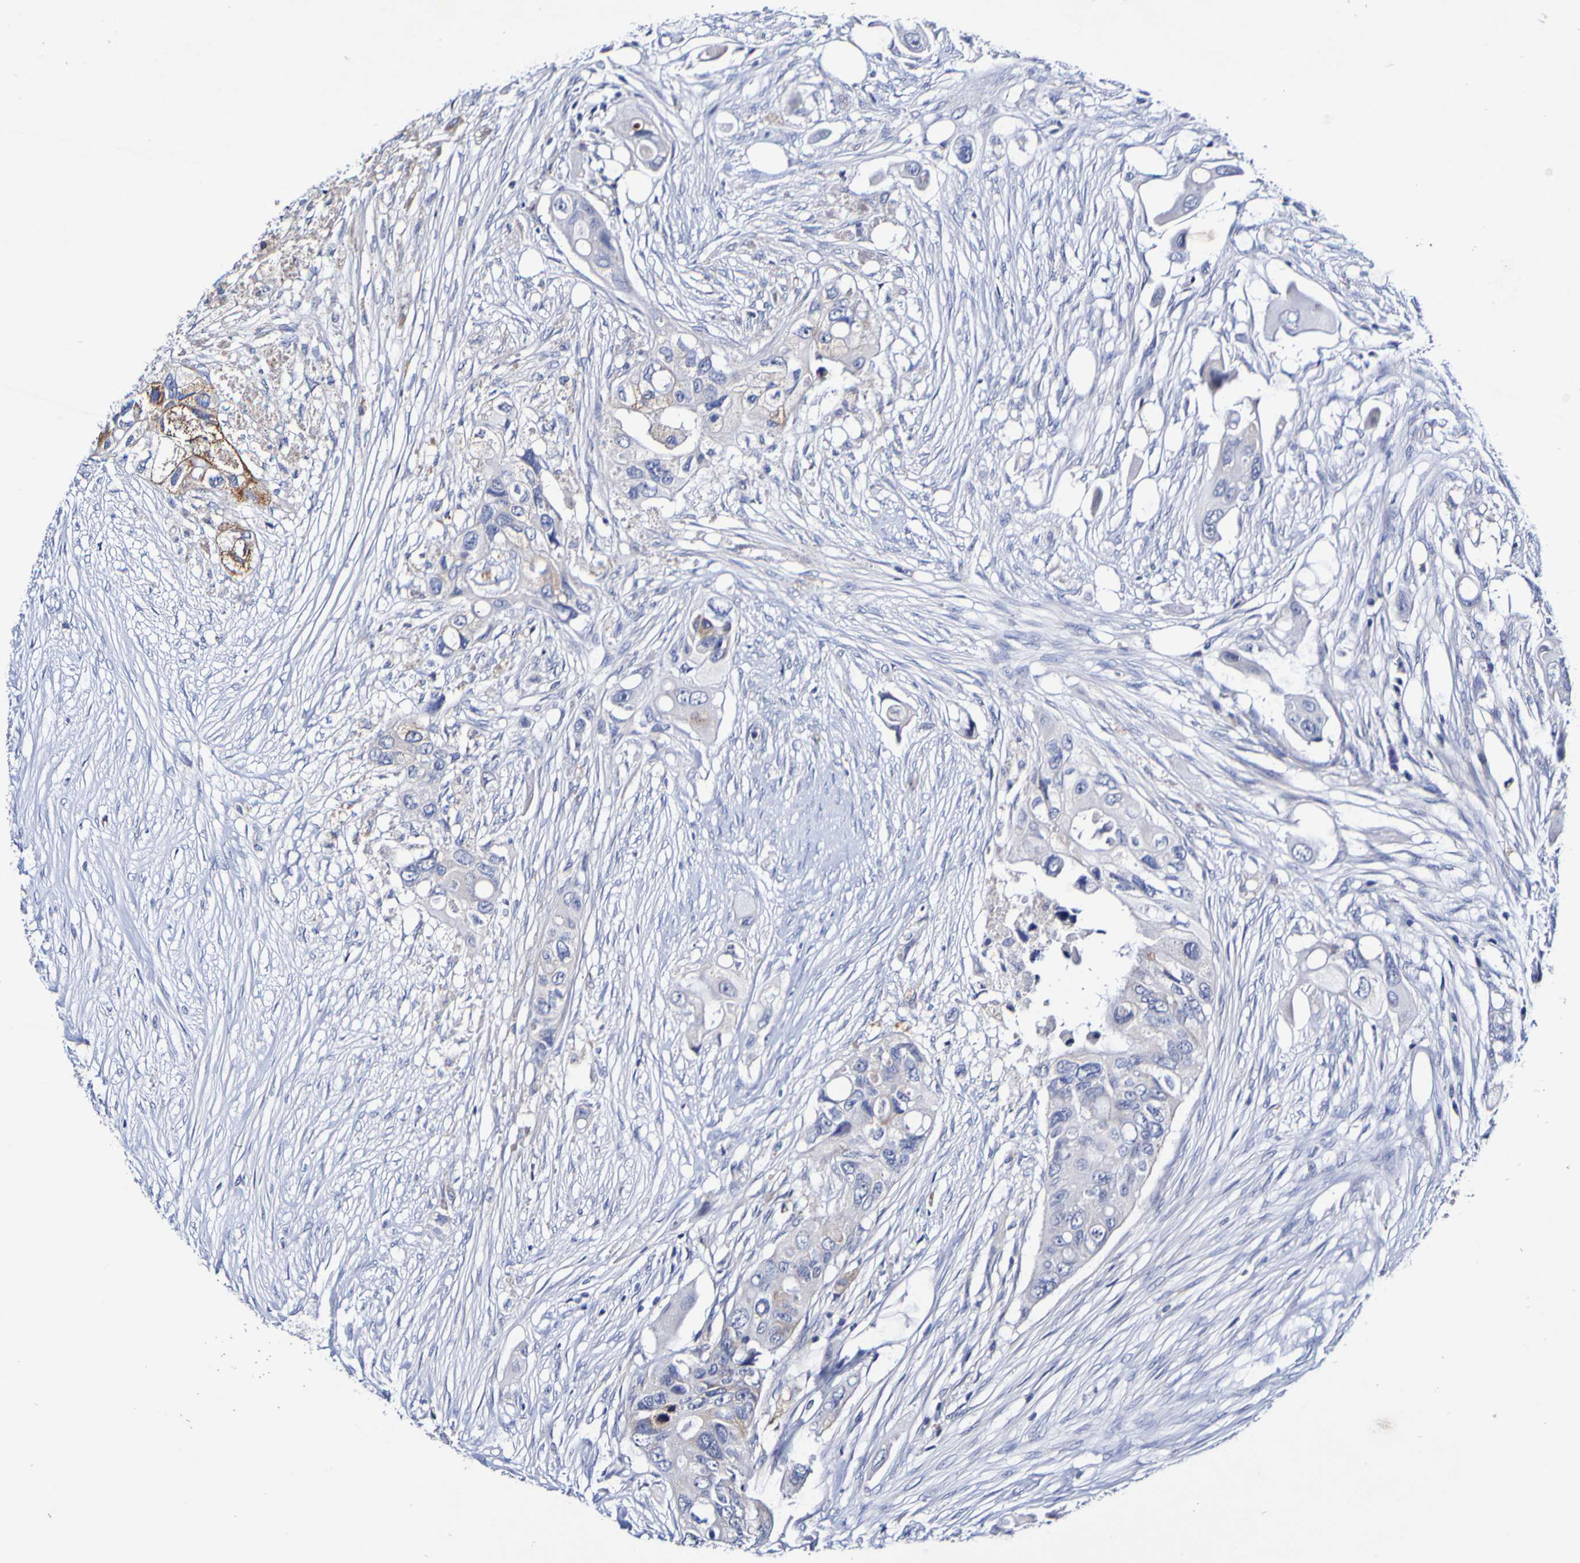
{"staining": {"intensity": "weak", "quantity": "<25%", "location": "cytoplasmic/membranous"}, "tissue": "colorectal cancer", "cell_type": "Tumor cells", "image_type": "cancer", "snomed": [{"axis": "morphology", "description": "Adenocarcinoma, NOS"}, {"axis": "topography", "description": "Colon"}], "caption": "DAB immunohistochemical staining of human colorectal adenocarcinoma displays no significant expression in tumor cells.", "gene": "ACVR1C", "patient": {"sex": "female", "age": 57}}